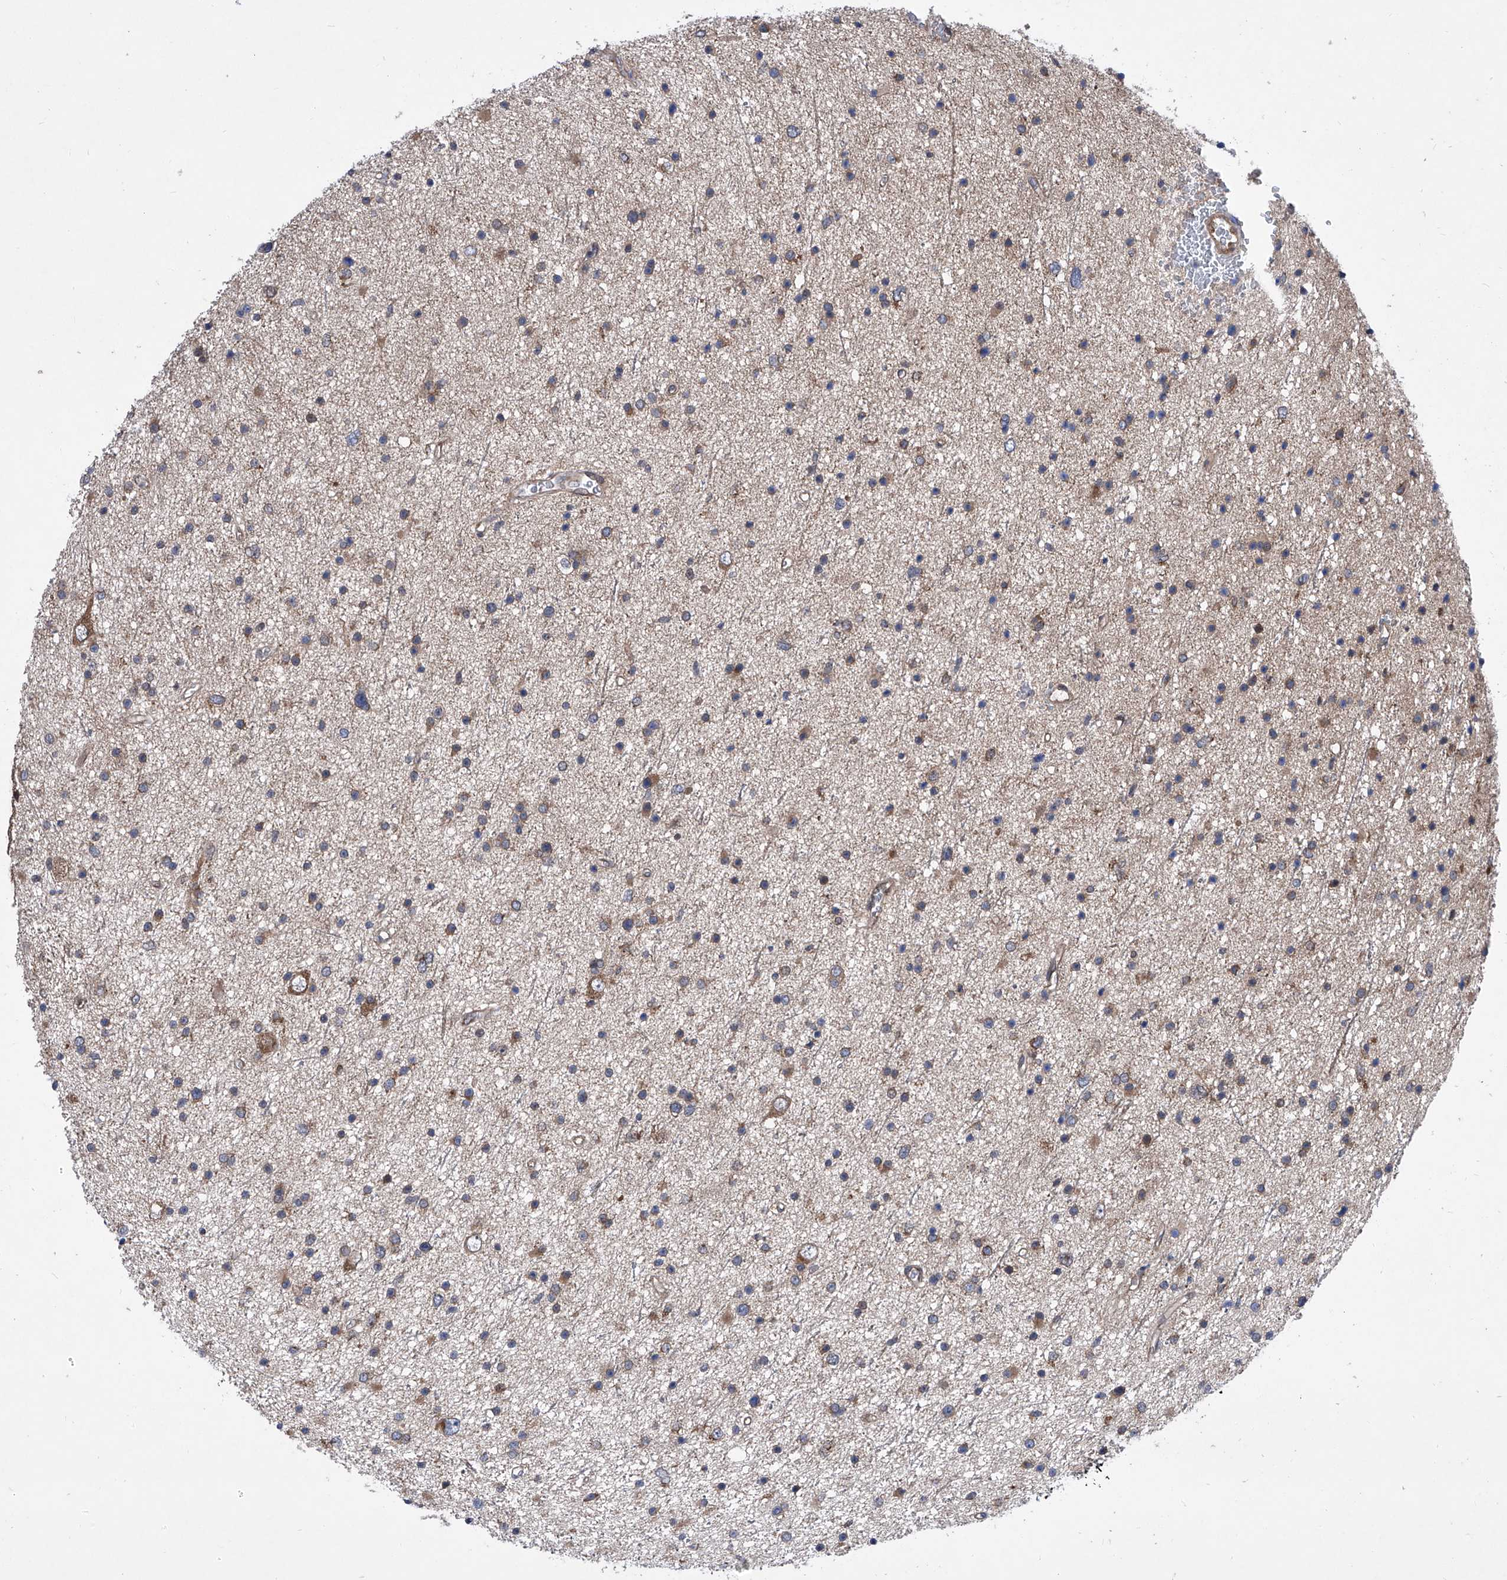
{"staining": {"intensity": "moderate", "quantity": "25%-75%", "location": "cytoplasmic/membranous"}, "tissue": "glioma", "cell_type": "Tumor cells", "image_type": "cancer", "snomed": [{"axis": "morphology", "description": "Glioma, malignant, Low grade"}, {"axis": "topography", "description": "Cerebral cortex"}], "caption": "Malignant glioma (low-grade) tissue reveals moderate cytoplasmic/membranous expression in about 25%-75% of tumor cells, visualized by immunohistochemistry.", "gene": "KTI12", "patient": {"sex": "female", "age": 39}}